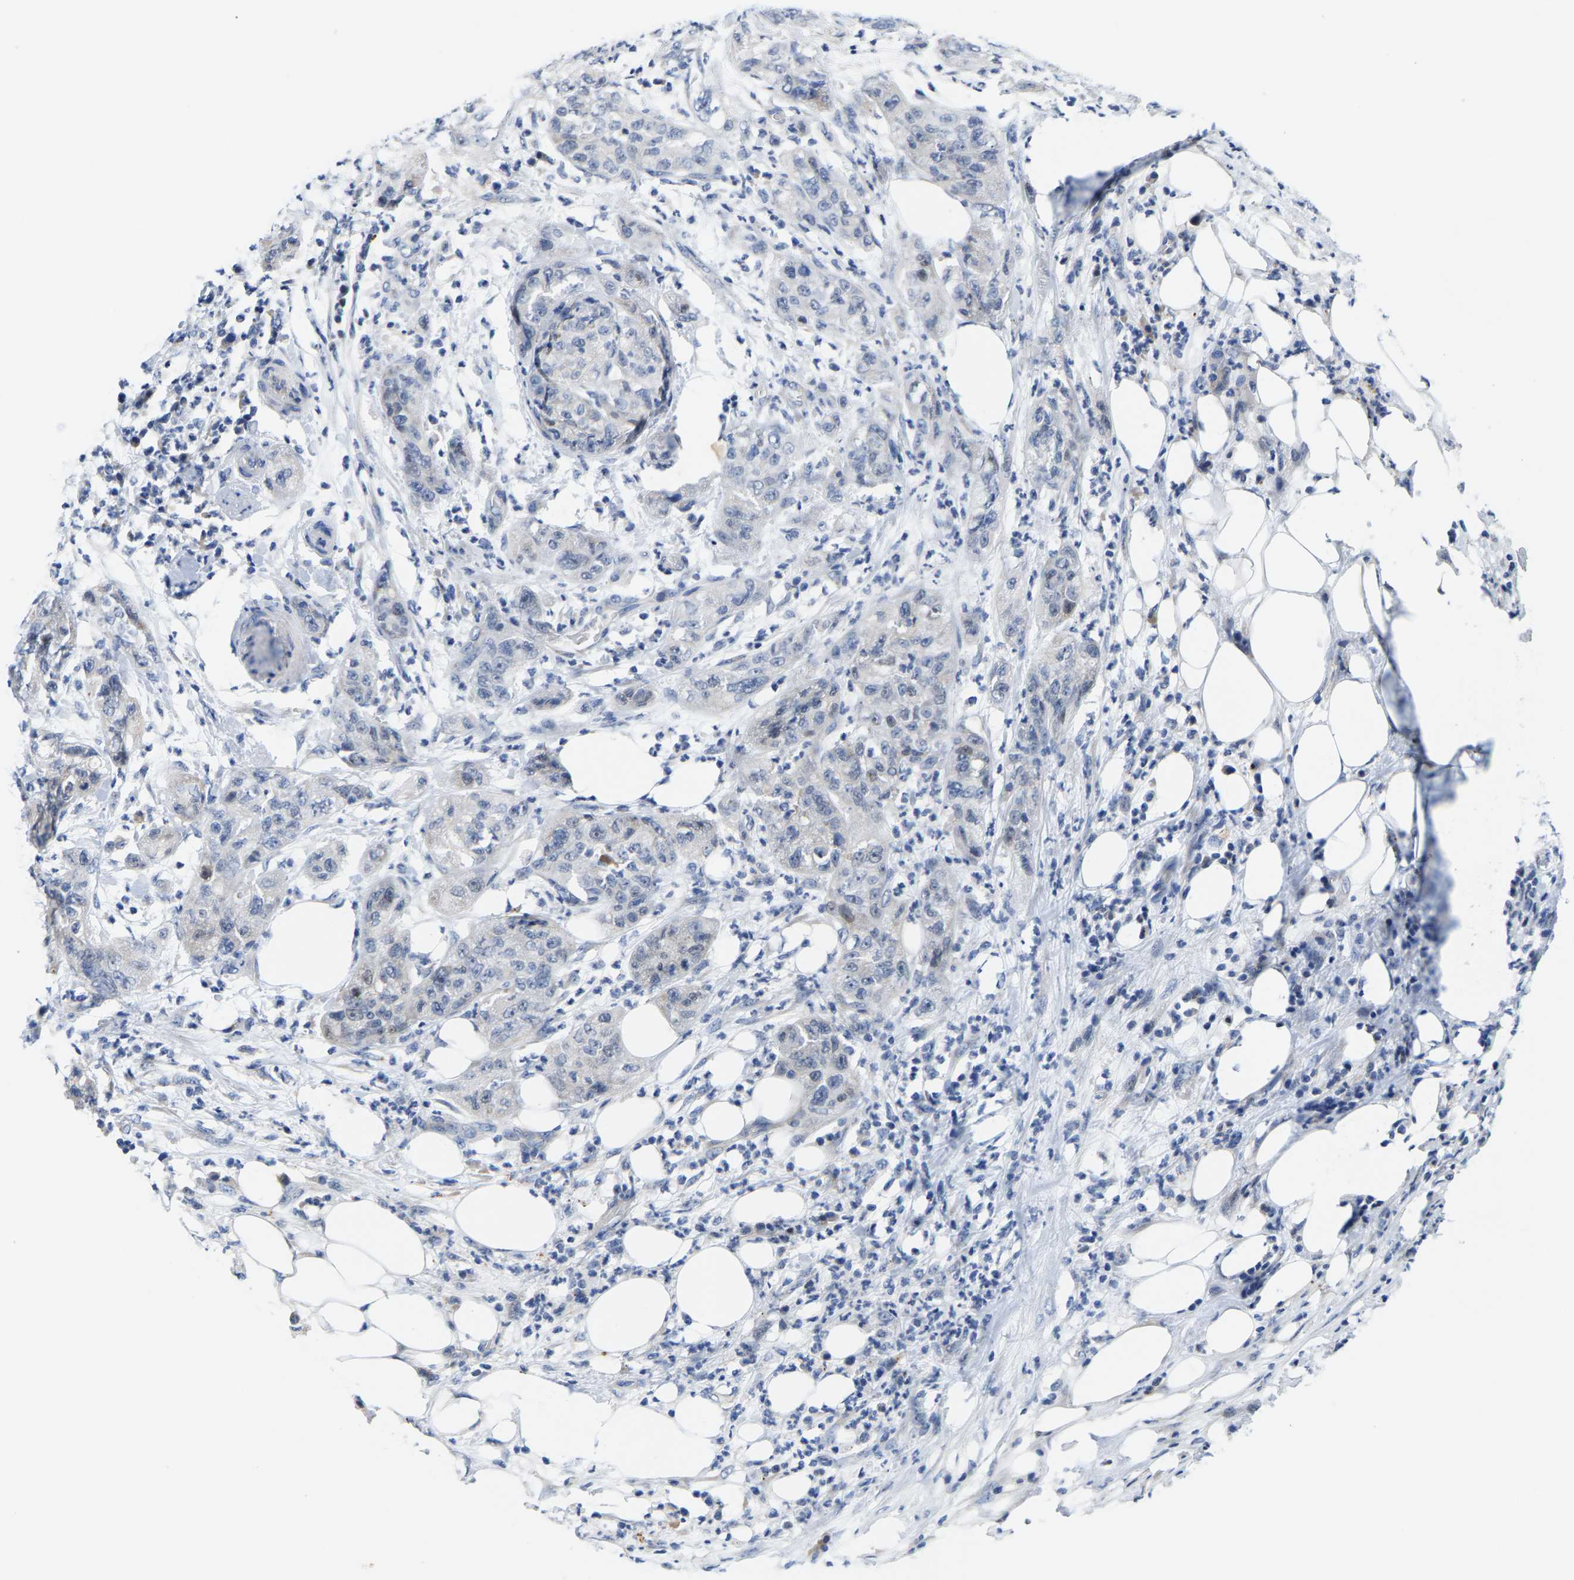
{"staining": {"intensity": "weak", "quantity": "<25%", "location": "cytoplasmic/membranous"}, "tissue": "pancreatic cancer", "cell_type": "Tumor cells", "image_type": "cancer", "snomed": [{"axis": "morphology", "description": "Adenocarcinoma, NOS"}, {"axis": "topography", "description": "Pancreas"}], "caption": "Tumor cells show no significant protein positivity in pancreatic cancer (adenocarcinoma).", "gene": "KLHL1", "patient": {"sex": "female", "age": 78}}